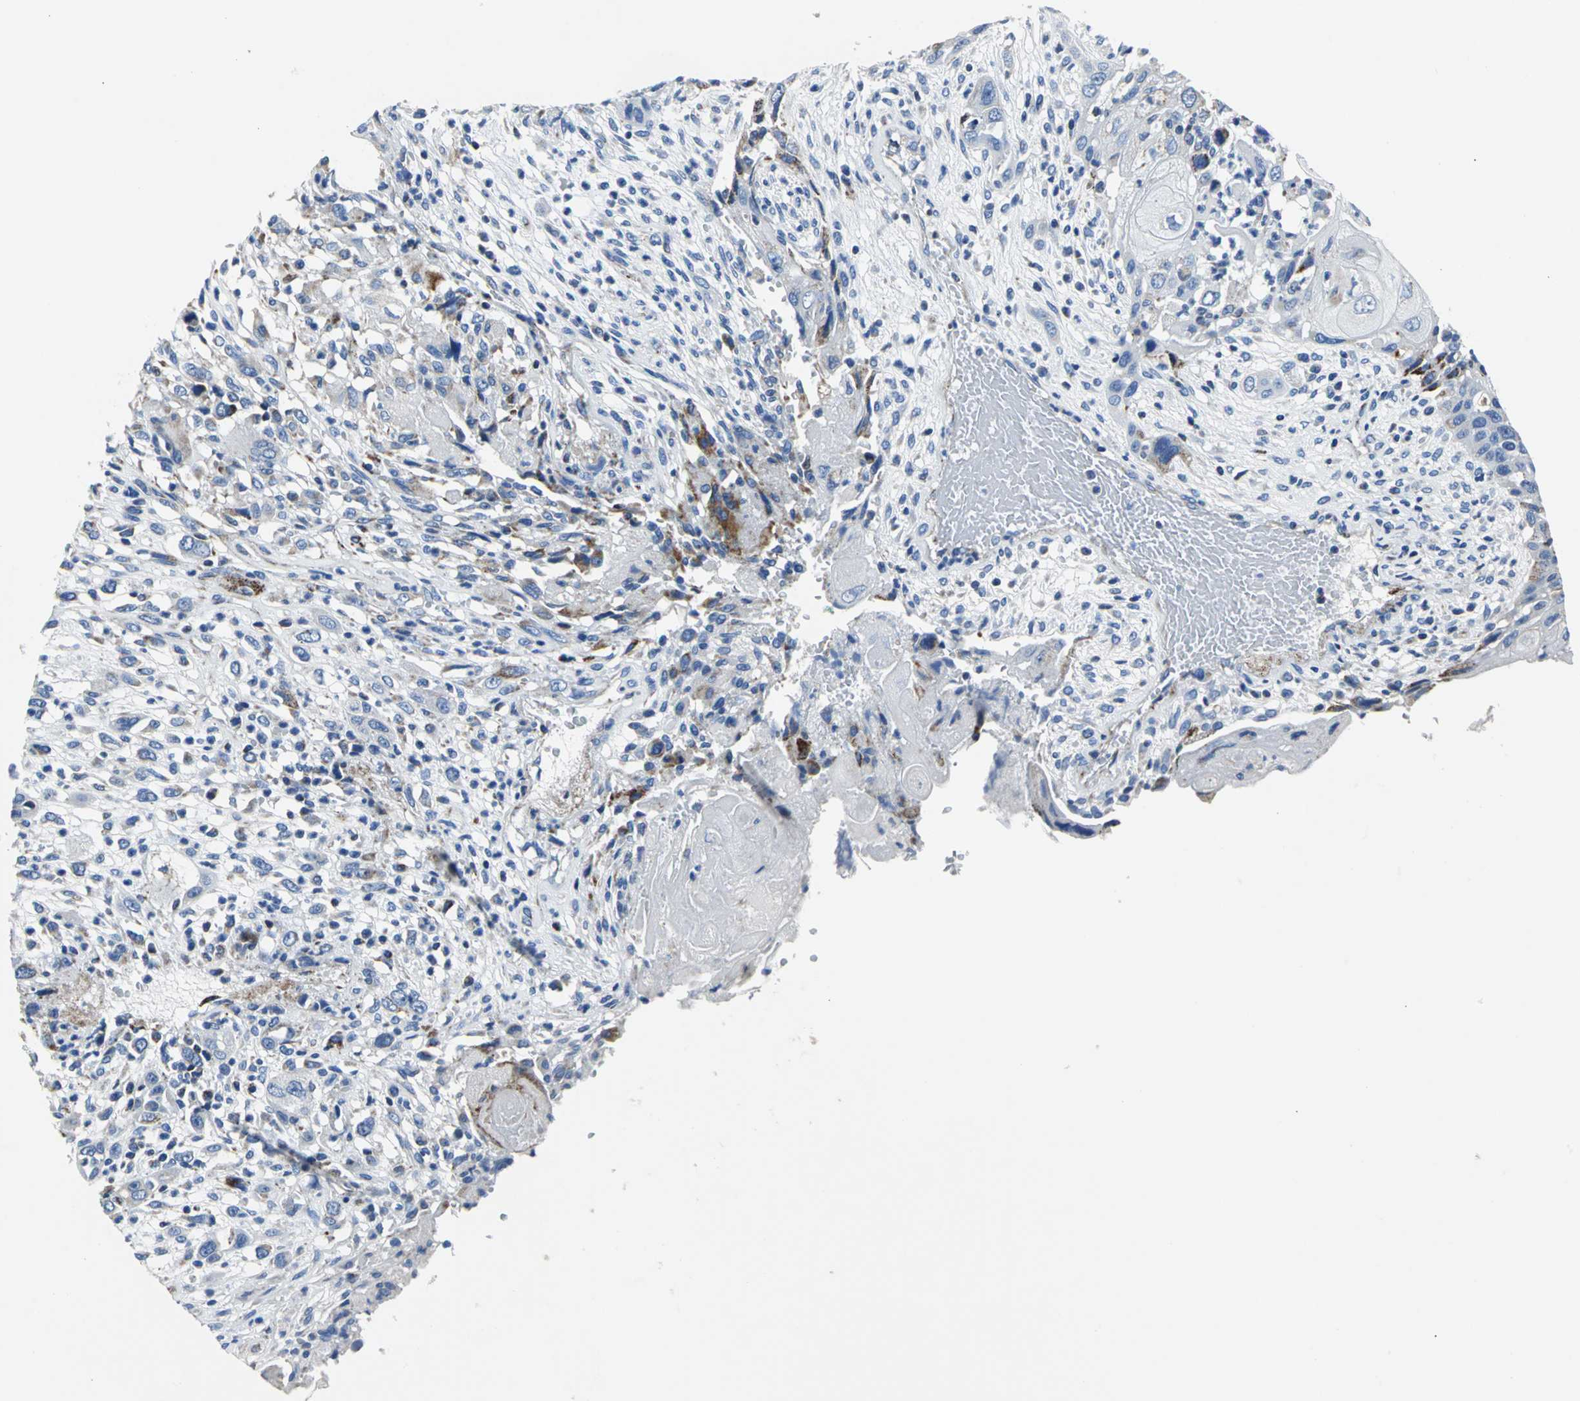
{"staining": {"intensity": "weak", "quantity": "<25%", "location": "cytoplasmic/membranous"}, "tissue": "head and neck cancer", "cell_type": "Tumor cells", "image_type": "cancer", "snomed": [{"axis": "morphology", "description": "Necrosis, NOS"}, {"axis": "morphology", "description": "Neoplasm, malignant, NOS"}, {"axis": "topography", "description": "Salivary gland"}, {"axis": "topography", "description": "Head-Neck"}], "caption": "High magnification brightfield microscopy of malignant neoplasm (head and neck) stained with DAB (brown) and counterstained with hematoxylin (blue): tumor cells show no significant expression. (Brightfield microscopy of DAB immunohistochemistry (IHC) at high magnification).", "gene": "IFI6", "patient": {"sex": "male", "age": 43}}